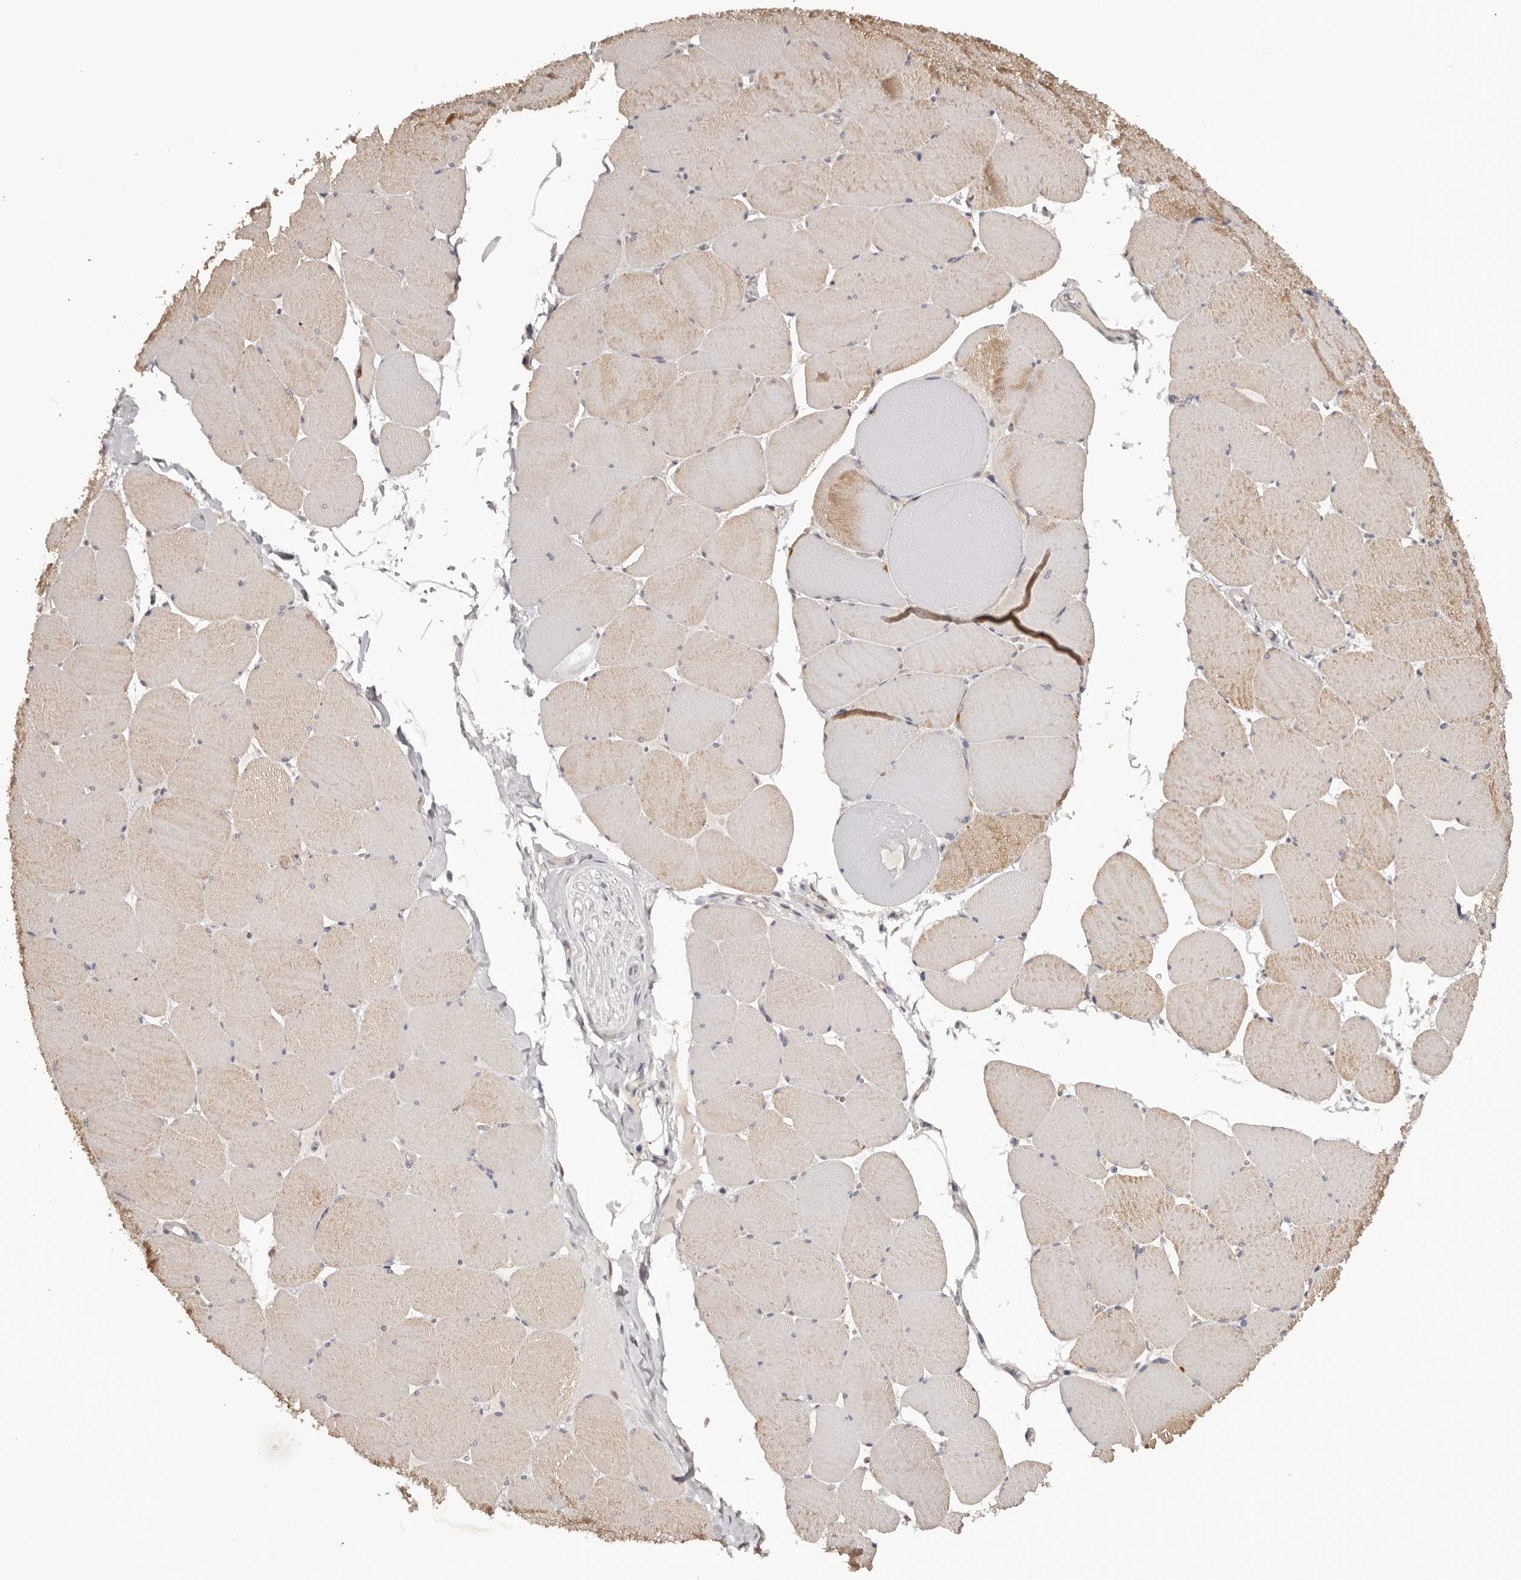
{"staining": {"intensity": "moderate", "quantity": "25%-75%", "location": "cytoplasmic/membranous"}, "tissue": "skeletal muscle", "cell_type": "Myocytes", "image_type": "normal", "snomed": [{"axis": "morphology", "description": "Normal tissue, NOS"}, {"axis": "topography", "description": "Skeletal muscle"}, {"axis": "topography", "description": "Head-Neck"}], "caption": "A photomicrograph of skeletal muscle stained for a protein reveals moderate cytoplasmic/membranous brown staining in myocytes. The staining was performed using DAB (3,3'-diaminobenzidine) to visualize the protein expression in brown, while the nuclei were stained in blue with hematoxylin (Magnification: 20x).", "gene": "KCNJ8", "patient": {"sex": "male", "age": 66}}